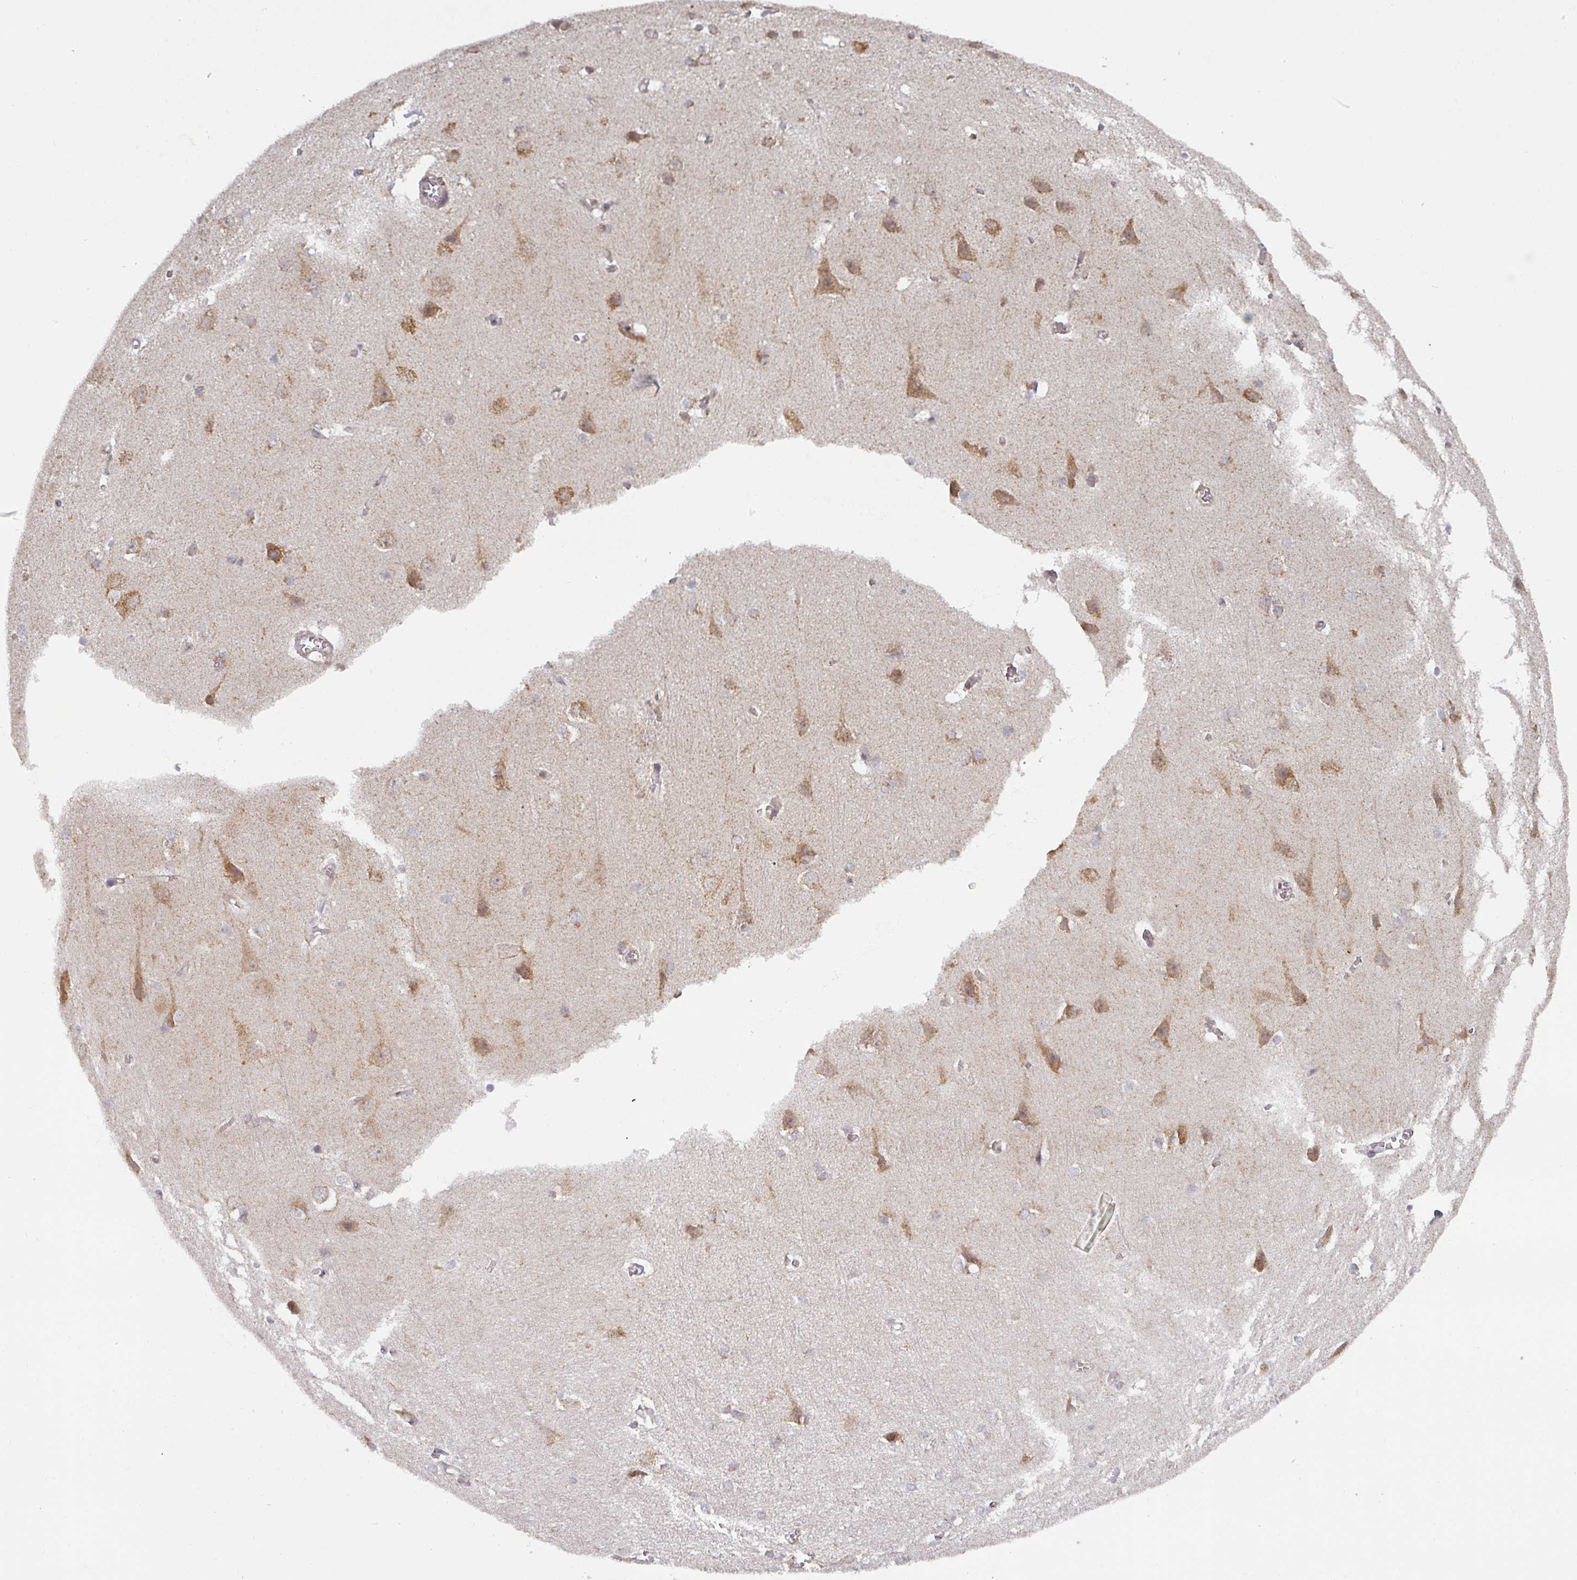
{"staining": {"intensity": "weak", "quantity": "25%-75%", "location": "cytoplasmic/membranous"}, "tissue": "cerebral cortex", "cell_type": "Endothelial cells", "image_type": "normal", "snomed": [{"axis": "morphology", "description": "Normal tissue, NOS"}, {"axis": "topography", "description": "Cerebral cortex"}], "caption": "Unremarkable cerebral cortex was stained to show a protein in brown. There is low levels of weak cytoplasmic/membranous staining in about 25%-75% of endothelial cells.", "gene": "MRPS16", "patient": {"sex": "male", "age": 37}}